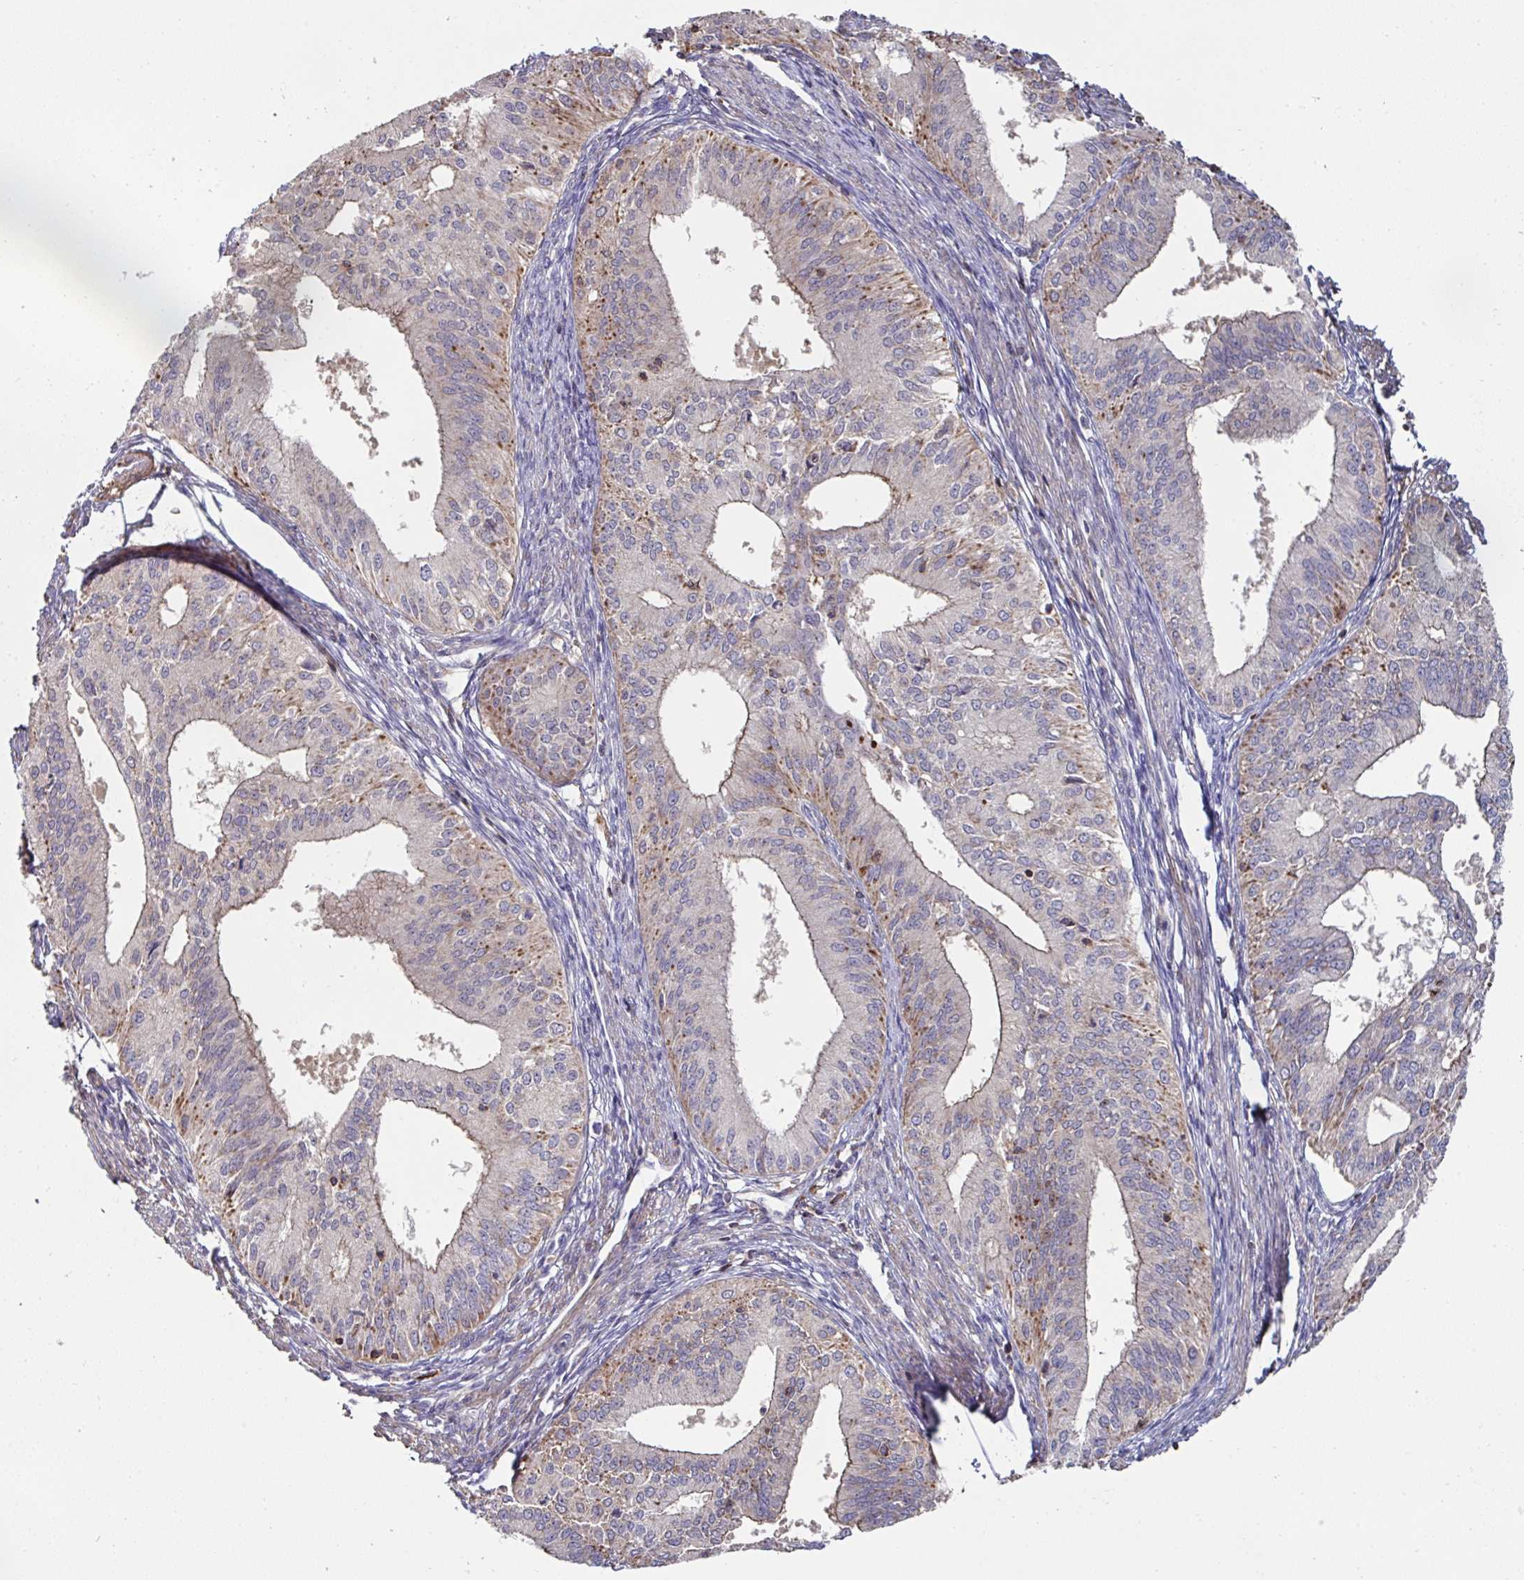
{"staining": {"intensity": "moderate", "quantity": "25%-75%", "location": "cytoplasmic/membranous"}, "tissue": "endometrial cancer", "cell_type": "Tumor cells", "image_type": "cancer", "snomed": [{"axis": "morphology", "description": "Adenocarcinoma, NOS"}, {"axis": "topography", "description": "Endometrium"}], "caption": "A high-resolution micrograph shows immunohistochemistry staining of endometrial adenocarcinoma, which displays moderate cytoplasmic/membranous positivity in about 25%-75% of tumor cells. (Brightfield microscopy of DAB IHC at high magnification).", "gene": "DZANK1", "patient": {"sex": "female", "age": 50}}